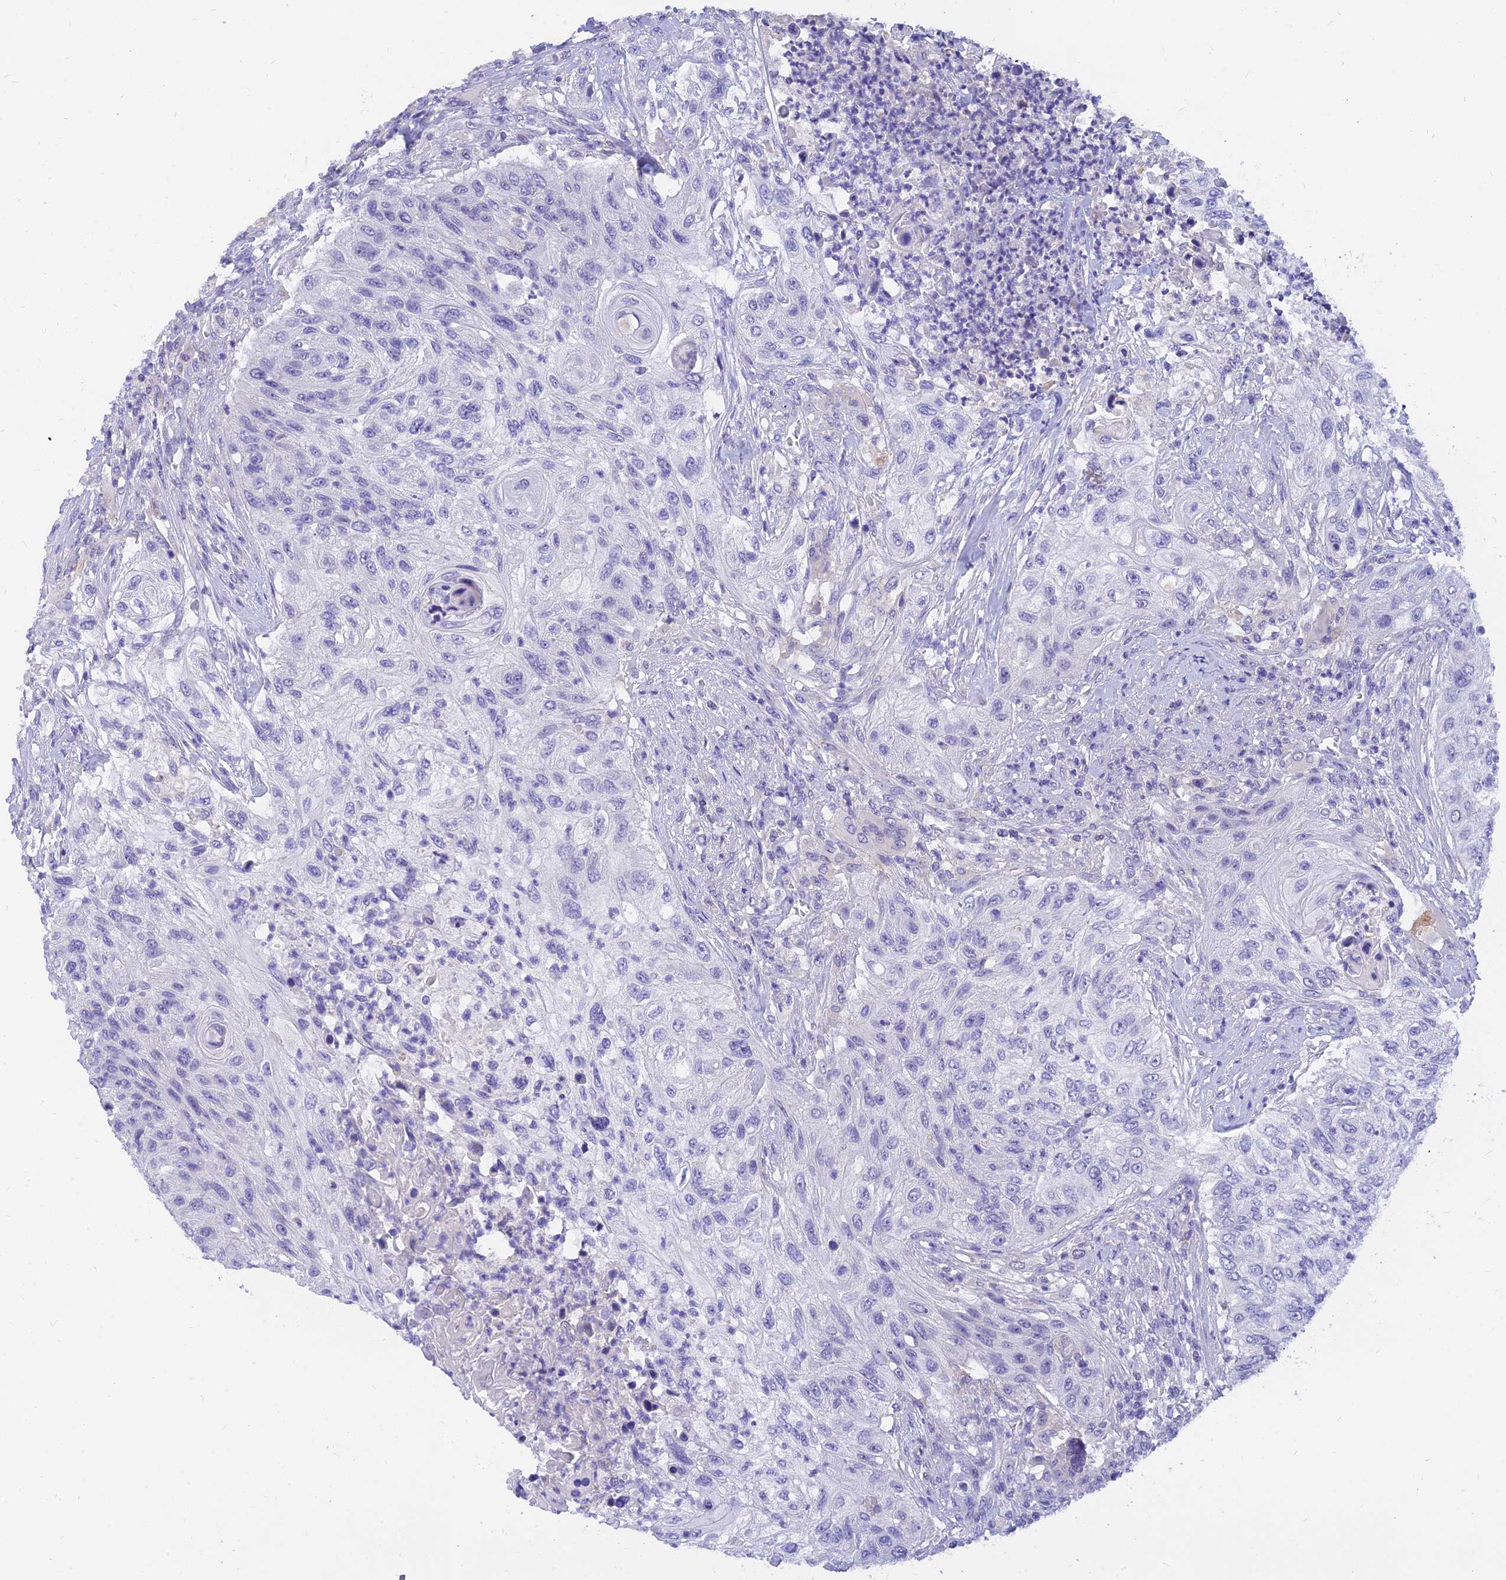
{"staining": {"intensity": "negative", "quantity": "none", "location": "none"}, "tissue": "urothelial cancer", "cell_type": "Tumor cells", "image_type": "cancer", "snomed": [{"axis": "morphology", "description": "Urothelial carcinoma, High grade"}, {"axis": "topography", "description": "Urinary bladder"}], "caption": "The IHC micrograph has no significant expression in tumor cells of high-grade urothelial carcinoma tissue. (Immunohistochemistry (ihc), brightfield microscopy, high magnification).", "gene": "TMEM161B", "patient": {"sex": "female", "age": 60}}